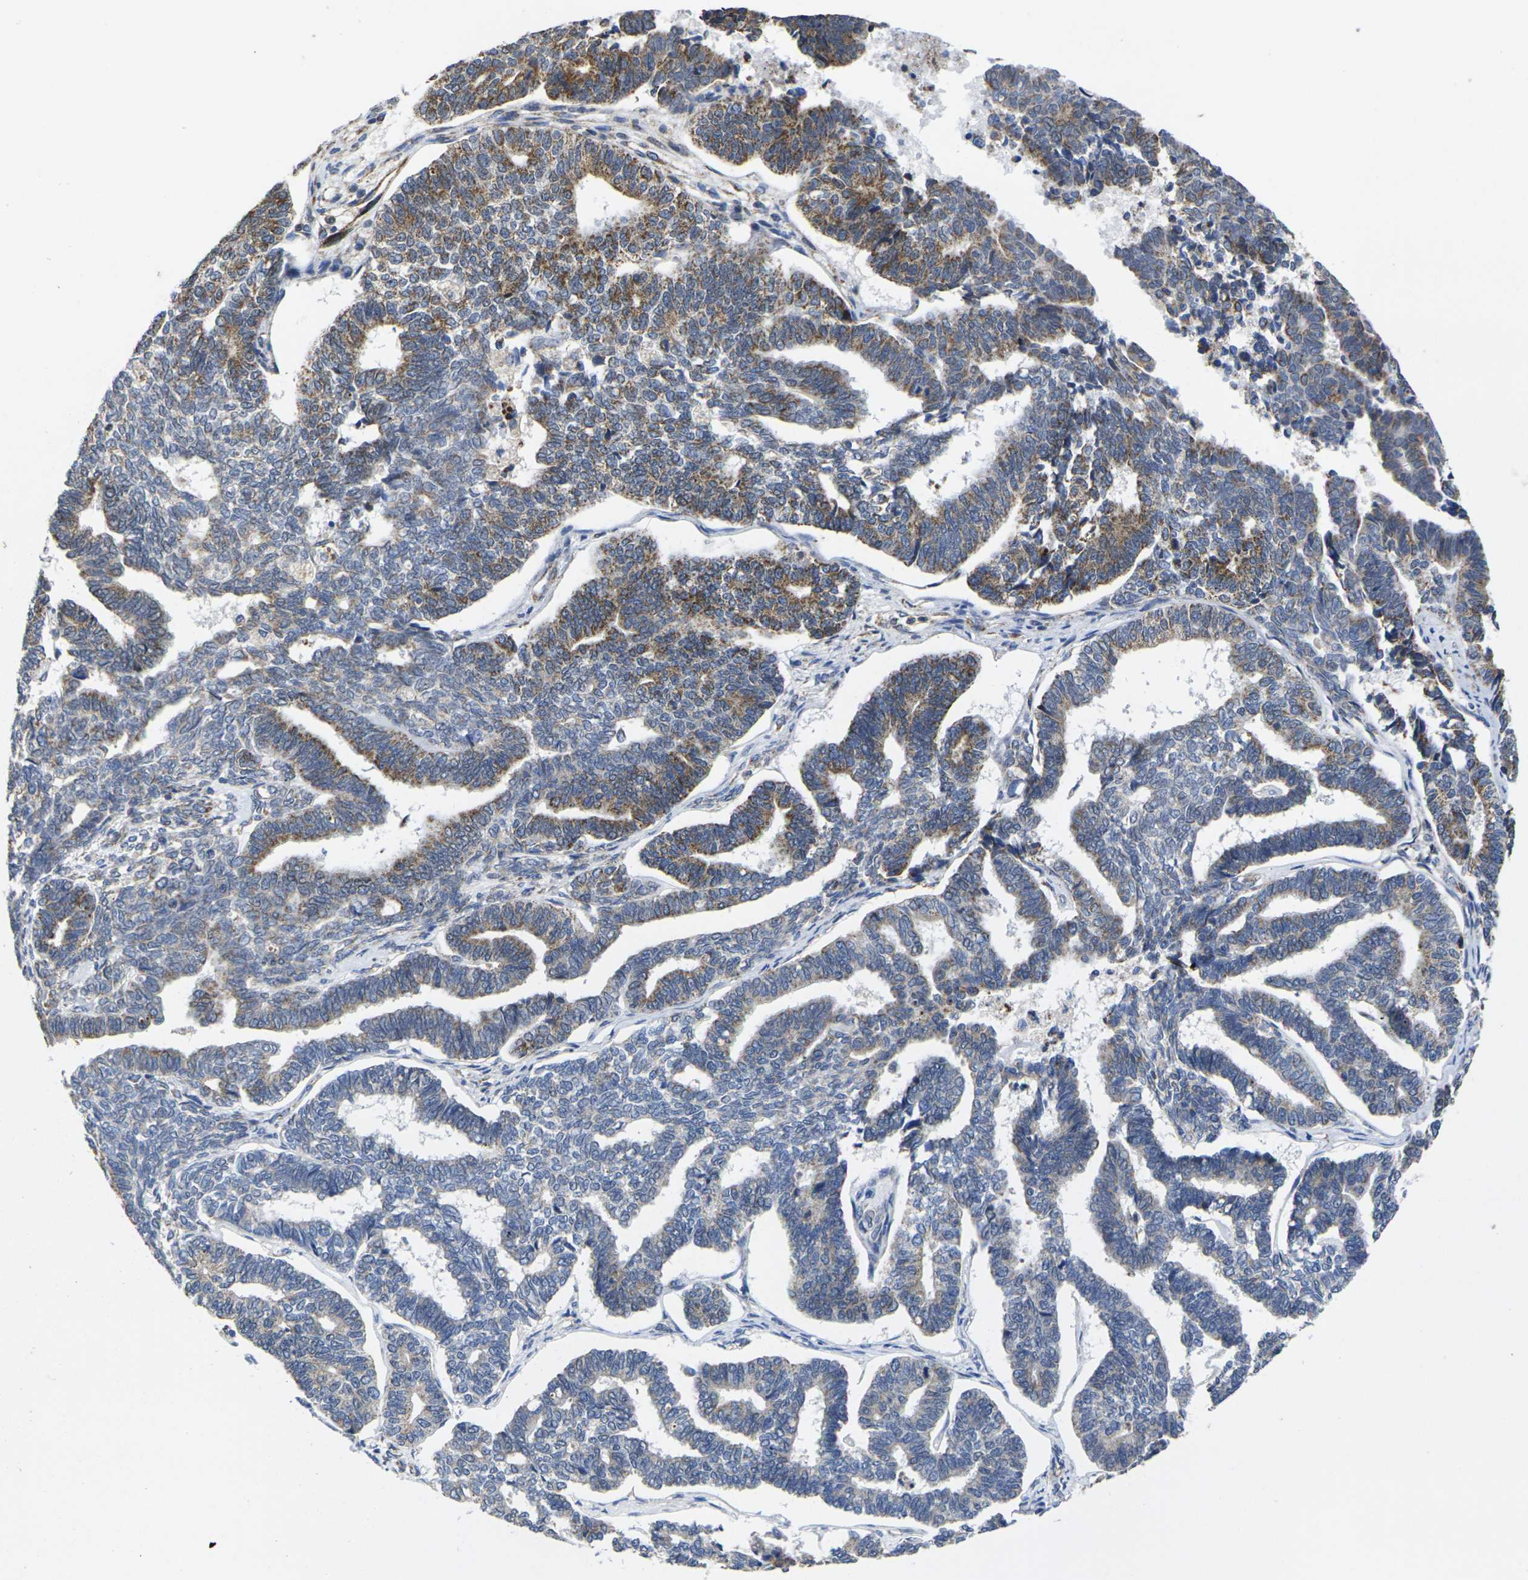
{"staining": {"intensity": "moderate", "quantity": "25%-75%", "location": "cytoplasmic/membranous"}, "tissue": "endometrial cancer", "cell_type": "Tumor cells", "image_type": "cancer", "snomed": [{"axis": "morphology", "description": "Adenocarcinoma, NOS"}, {"axis": "topography", "description": "Endometrium"}], "caption": "Protein expression analysis of endometrial adenocarcinoma displays moderate cytoplasmic/membranous expression in about 25%-75% of tumor cells. Nuclei are stained in blue.", "gene": "P2RY11", "patient": {"sex": "female", "age": 70}}